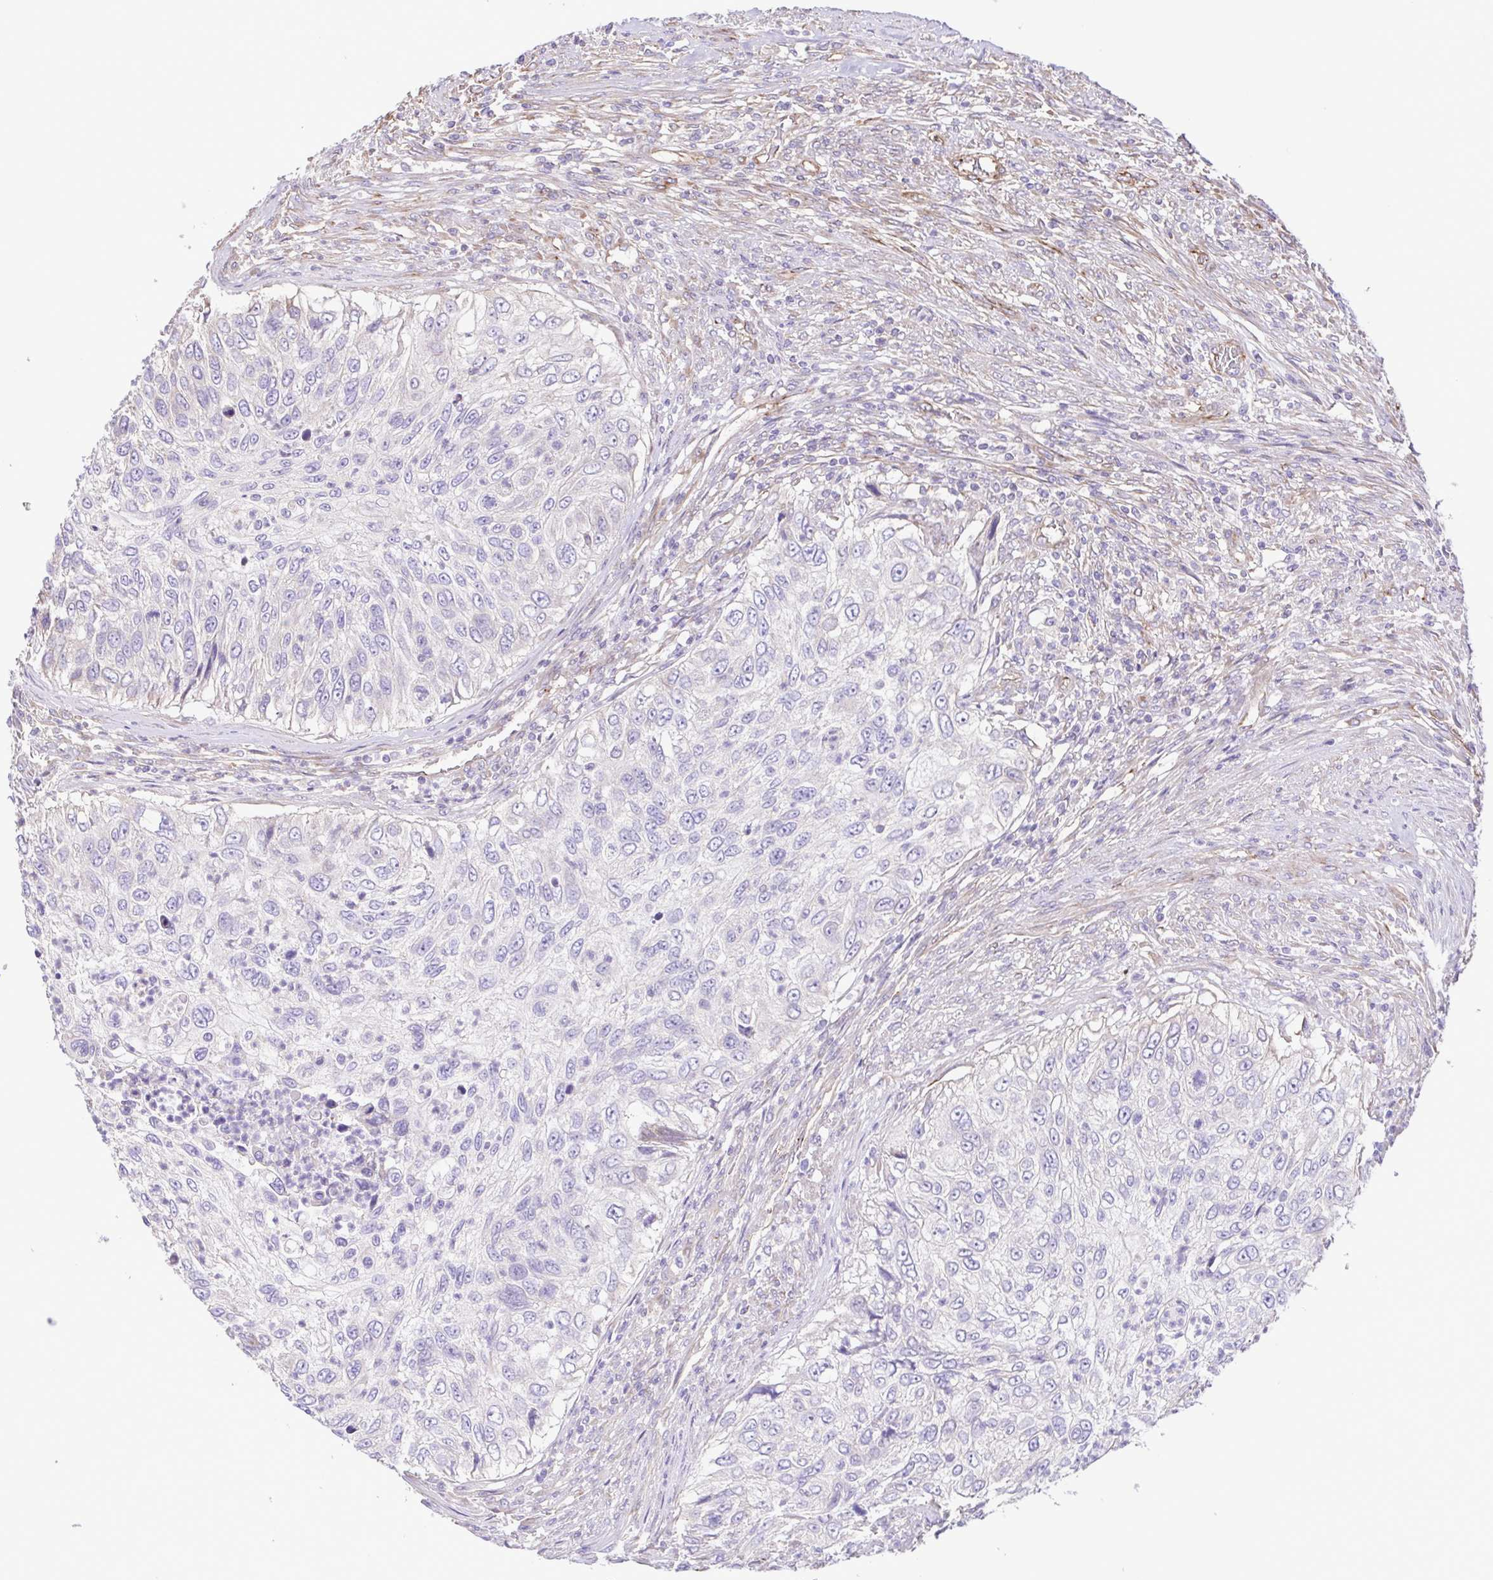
{"staining": {"intensity": "weak", "quantity": "<25%", "location": "cytoplasmic/membranous"}, "tissue": "urothelial cancer", "cell_type": "Tumor cells", "image_type": "cancer", "snomed": [{"axis": "morphology", "description": "Urothelial carcinoma, High grade"}, {"axis": "topography", "description": "Urinary bladder"}], "caption": "Urothelial carcinoma (high-grade) was stained to show a protein in brown. There is no significant positivity in tumor cells.", "gene": "FLT1", "patient": {"sex": "female", "age": 60}}